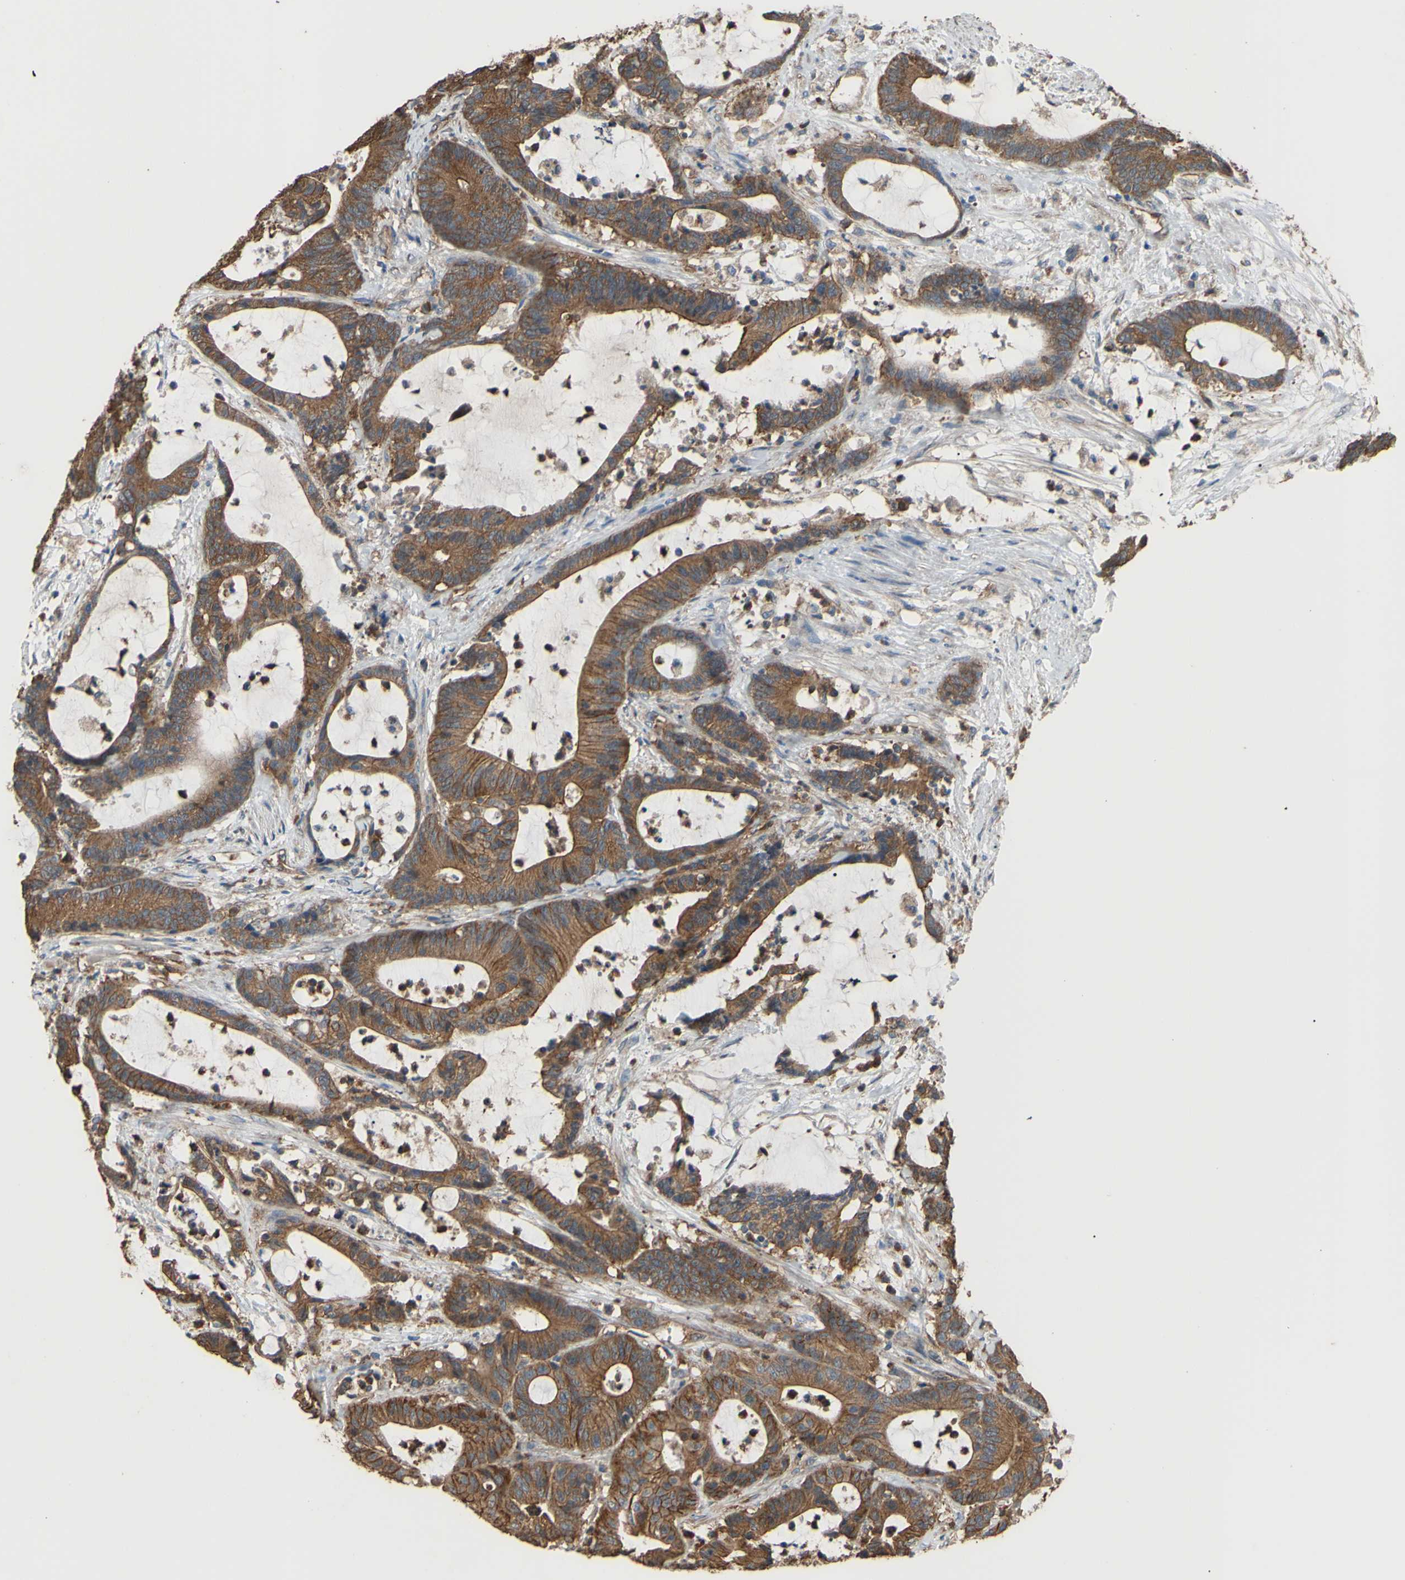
{"staining": {"intensity": "strong", "quantity": ">75%", "location": "cytoplasmic/membranous"}, "tissue": "colorectal cancer", "cell_type": "Tumor cells", "image_type": "cancer", "snomed": [{"axis": "morphology", "description": "Adenocarcinoma, NOS"}, {"axis": "topography", "description": "Colon"}], "caption": "DAB immunohistochemical staining of colorectal cancer demonstrates strong cytoplasmic/membranous protein positivity in approximately >75% of tumor cells.", "gene": "CTTN", "patient": {"sex": "female", "age": 84}}